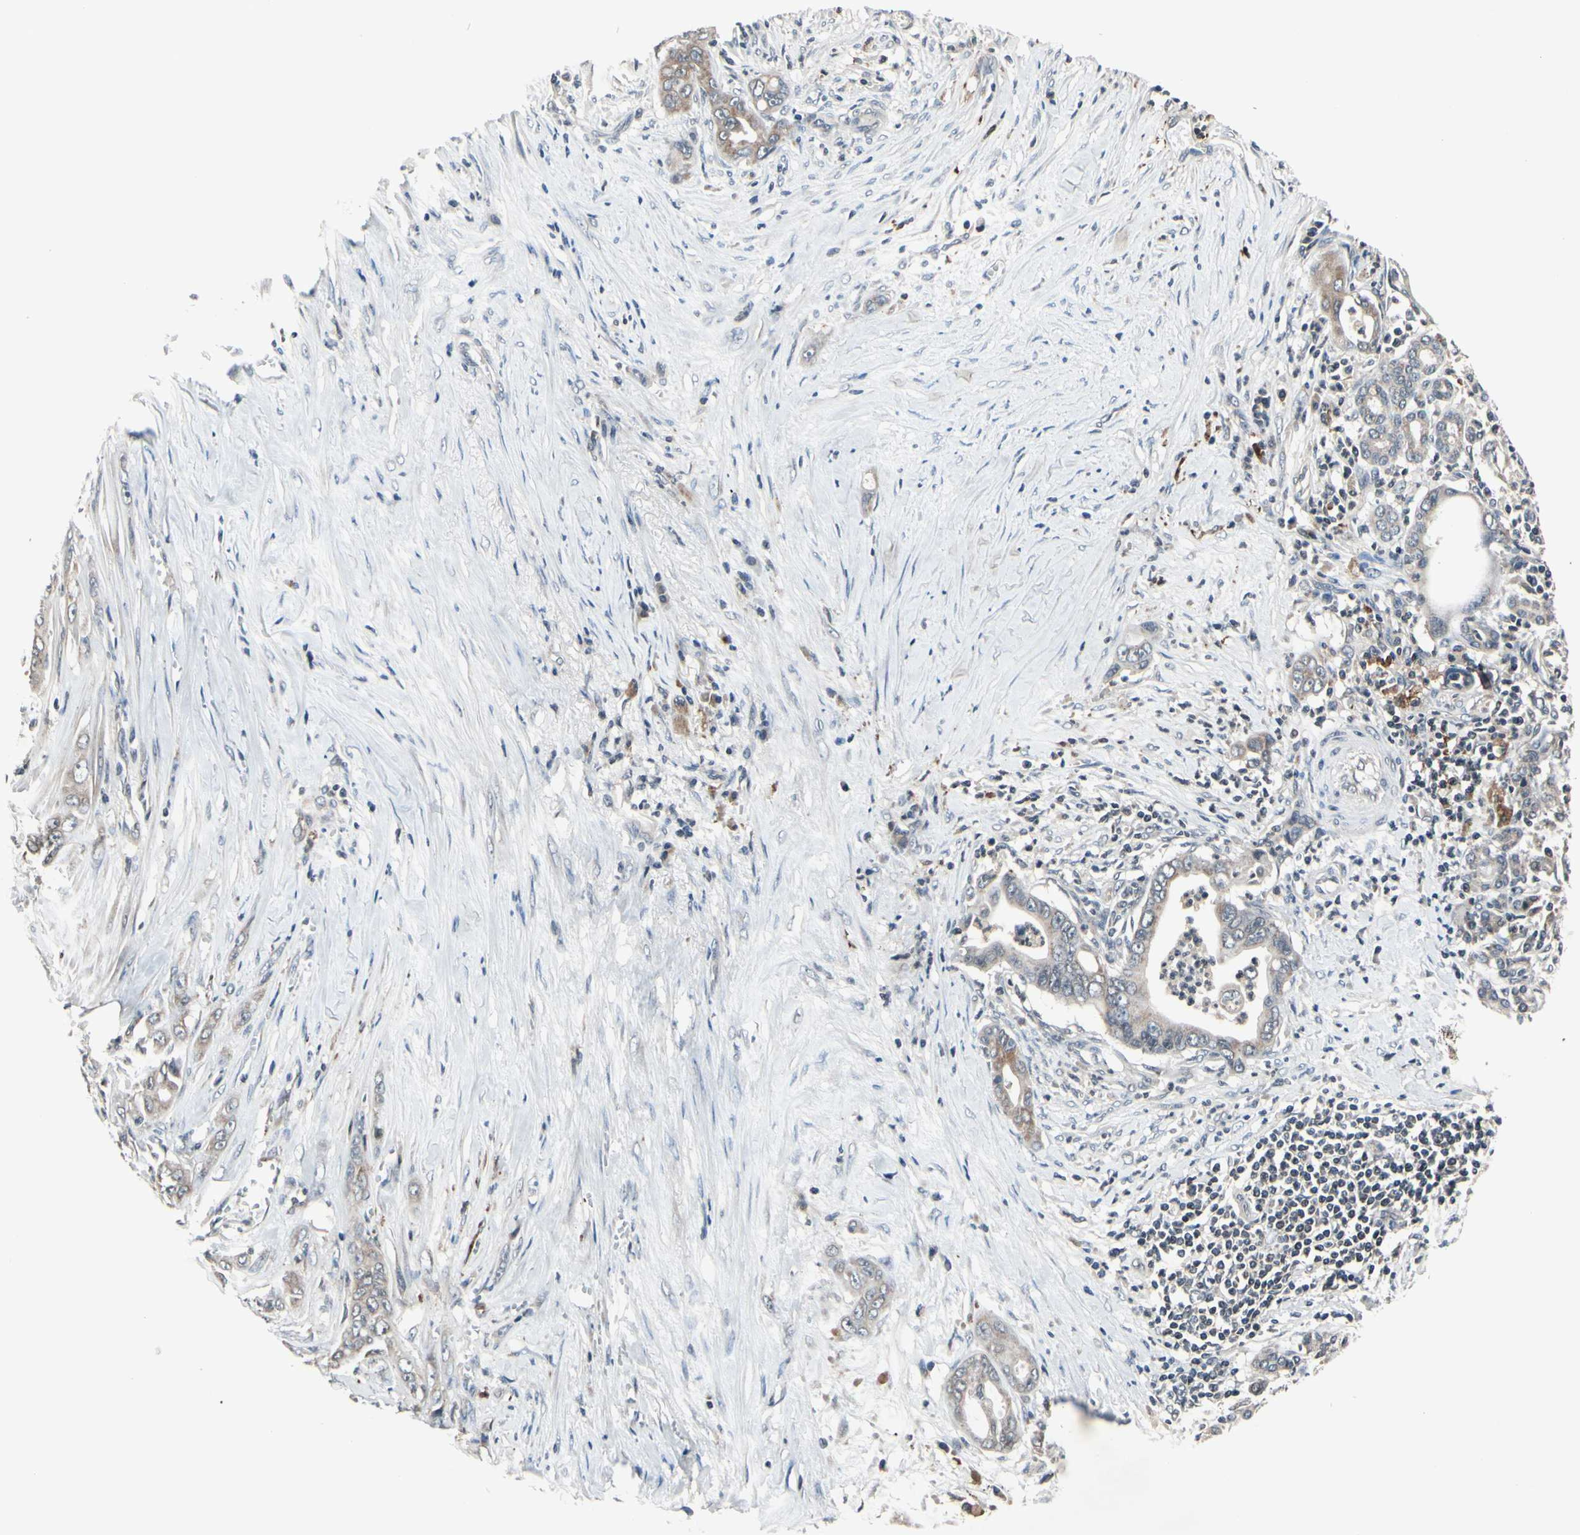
{"staining": {"intensity": "weak", "quantity": ">75%", "location": "cytoplasmic/membranous"}, "tissue": "pancreatic cancer", "cell_type": "Tumor cells", "image_type": "cancer", "snomed": [{"axis": "morphology", "description": "Adenocarcinoma, NOS"}, {"axis": "topography", "description": "Pancreas"}], "caption": "A high-resolution photomicrograph shows immunohistochemistry staining of pancreatic cancer (adenocarcinoma), which reveals weak cytoplasmic/membranous staining in about >75% of tumor cells.", "gene": "MBTPS2", "patient": {"sex": "male", "age": 59}}